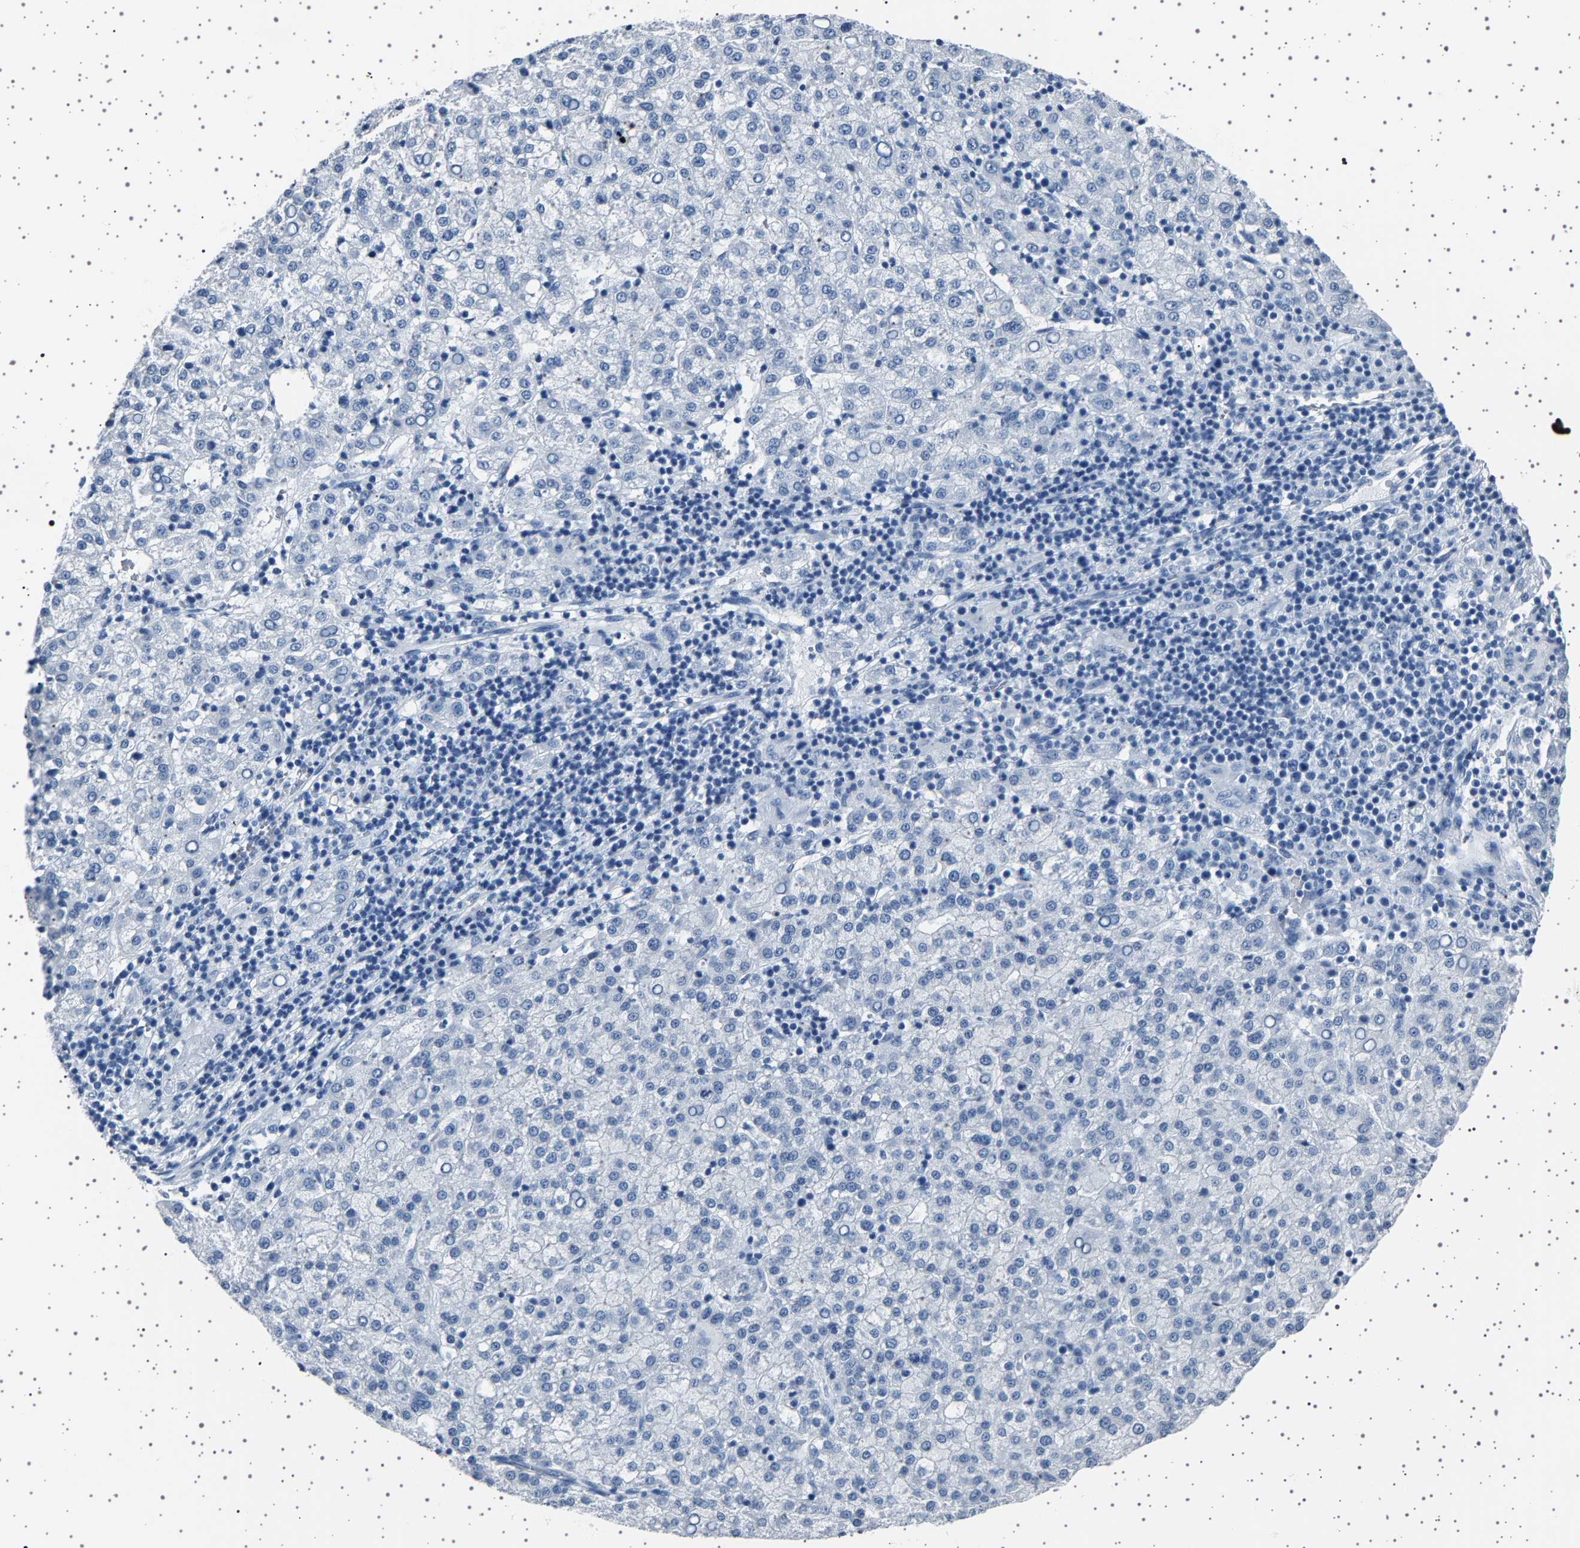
{"staining": {"intensity": "negative", "quantity": "none", "location": "none"}, "tissue": "liver cancer", "cell_type": "Tumor cells", "image_type": "cancer", "snomed": [{"axis": "morphology", "description": "Carcinoma, Hepatocellular, NOS"}, {"axis": "topography", "description": "Liver"}], "caption": "Immunohistochemical staining of human hepatocellular carcinoma (liver) exhibits no significant staining in tumor cells. (Stains: DAB immunohistochemistry with hematoxylin counter stain, Microscopy: brightfield microscopy at high magnification).", "gene": "TFF3", "patient": {"sex": "female", "age": 58}}